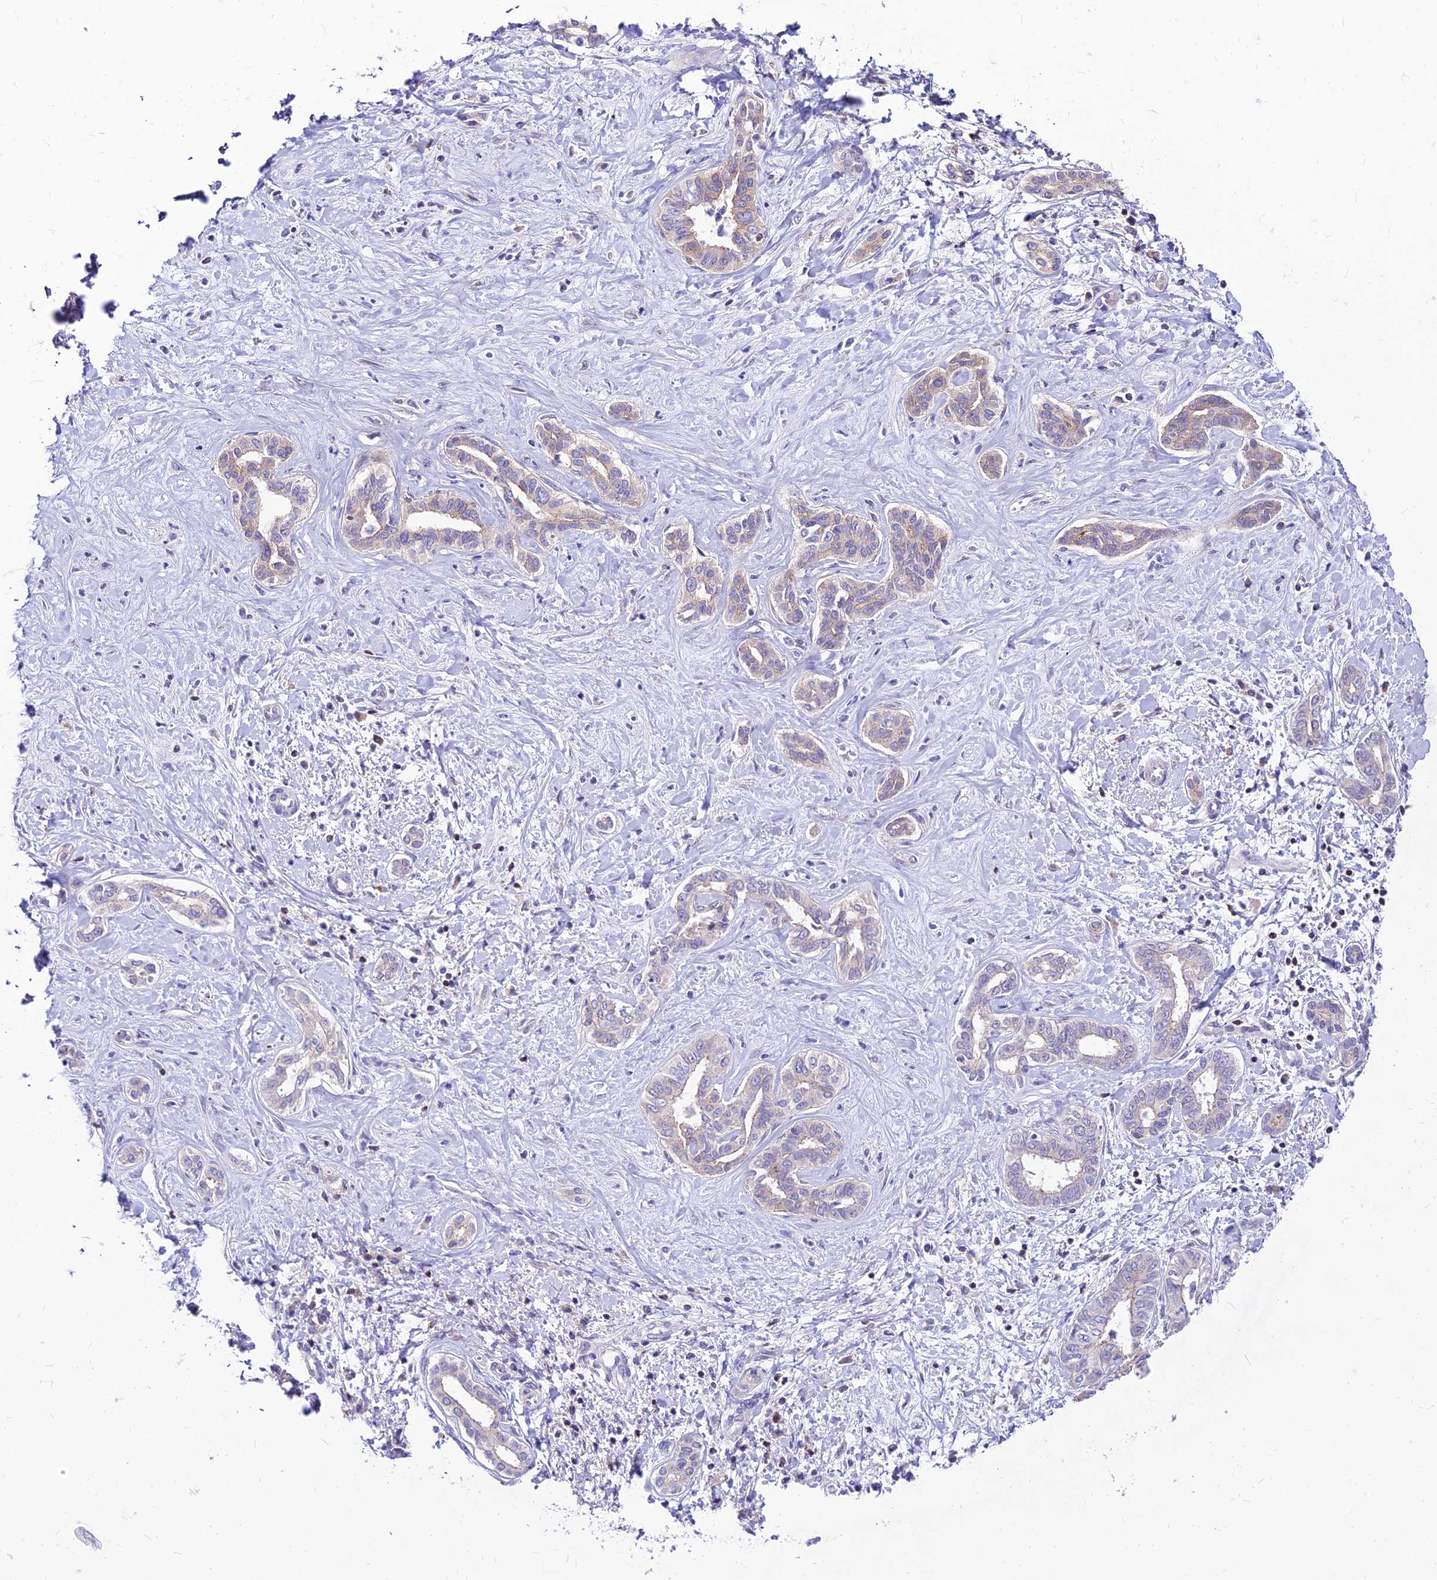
{"staining": {"intensity": "negative", "quantity": "none", "location": "none"}, "tissue": "liver cancer", "cell_type": "Tumor cells", "image_type": "cancer", "snomed": [{"axis": "morphology", "description": "Cholangiocarcinoma"}, {"axis": "topography", "description": "Liver"}], "caption": "Tumor cells show no significant staining in liver cholangiocarcinoma.", "gene": "C6orf132", "patient": {"sex": "female", "age": 77}}